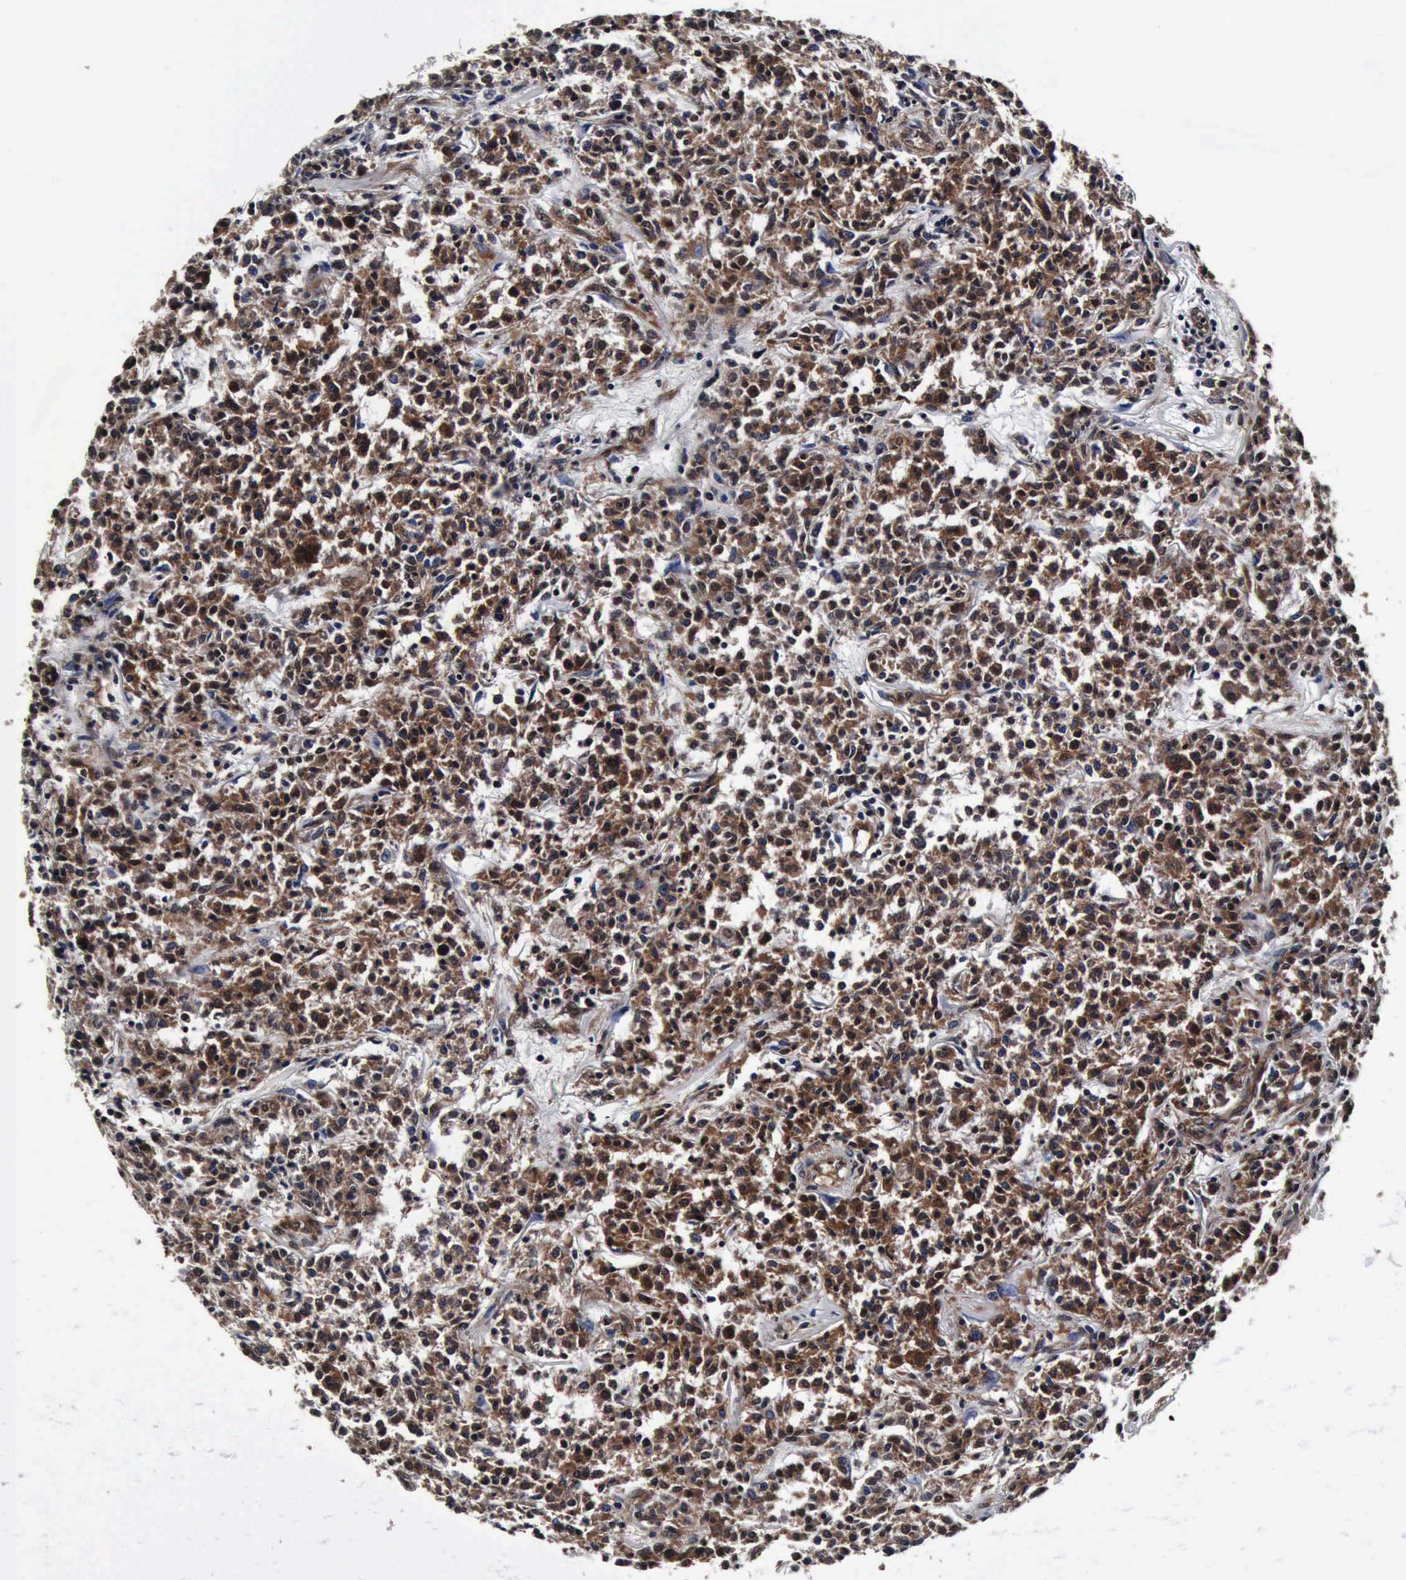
{"staining": {"intensity": "moderate", "quantity": "25%-75%", "location": "cytoplasmic/membranous,nuclear"}, "tissue": "lymphoma", "cell_type": "Tumor cells", "image_type": "cancer", "snomed": [{"axis": "morphology", "description": "Malignant lymphoma, non-Hodgkin's type, Low grade"}, {"axis": "topography", "description": "Small intestine"}], "caption": "Low-grade malignant lymphoma, non-Hodgkin's type tissue reveals moderate cytoplasmic/membranous and nuclear staining in approximately 25%-75% of tumor cells, visualized by immunohistochemistry. (Stains: DAB in brown, nuclei in blue, Microscopy: brightfield microscopy at high magnification).", "gene": "UBC", "patient": {"sex": "female", "age": 59}}